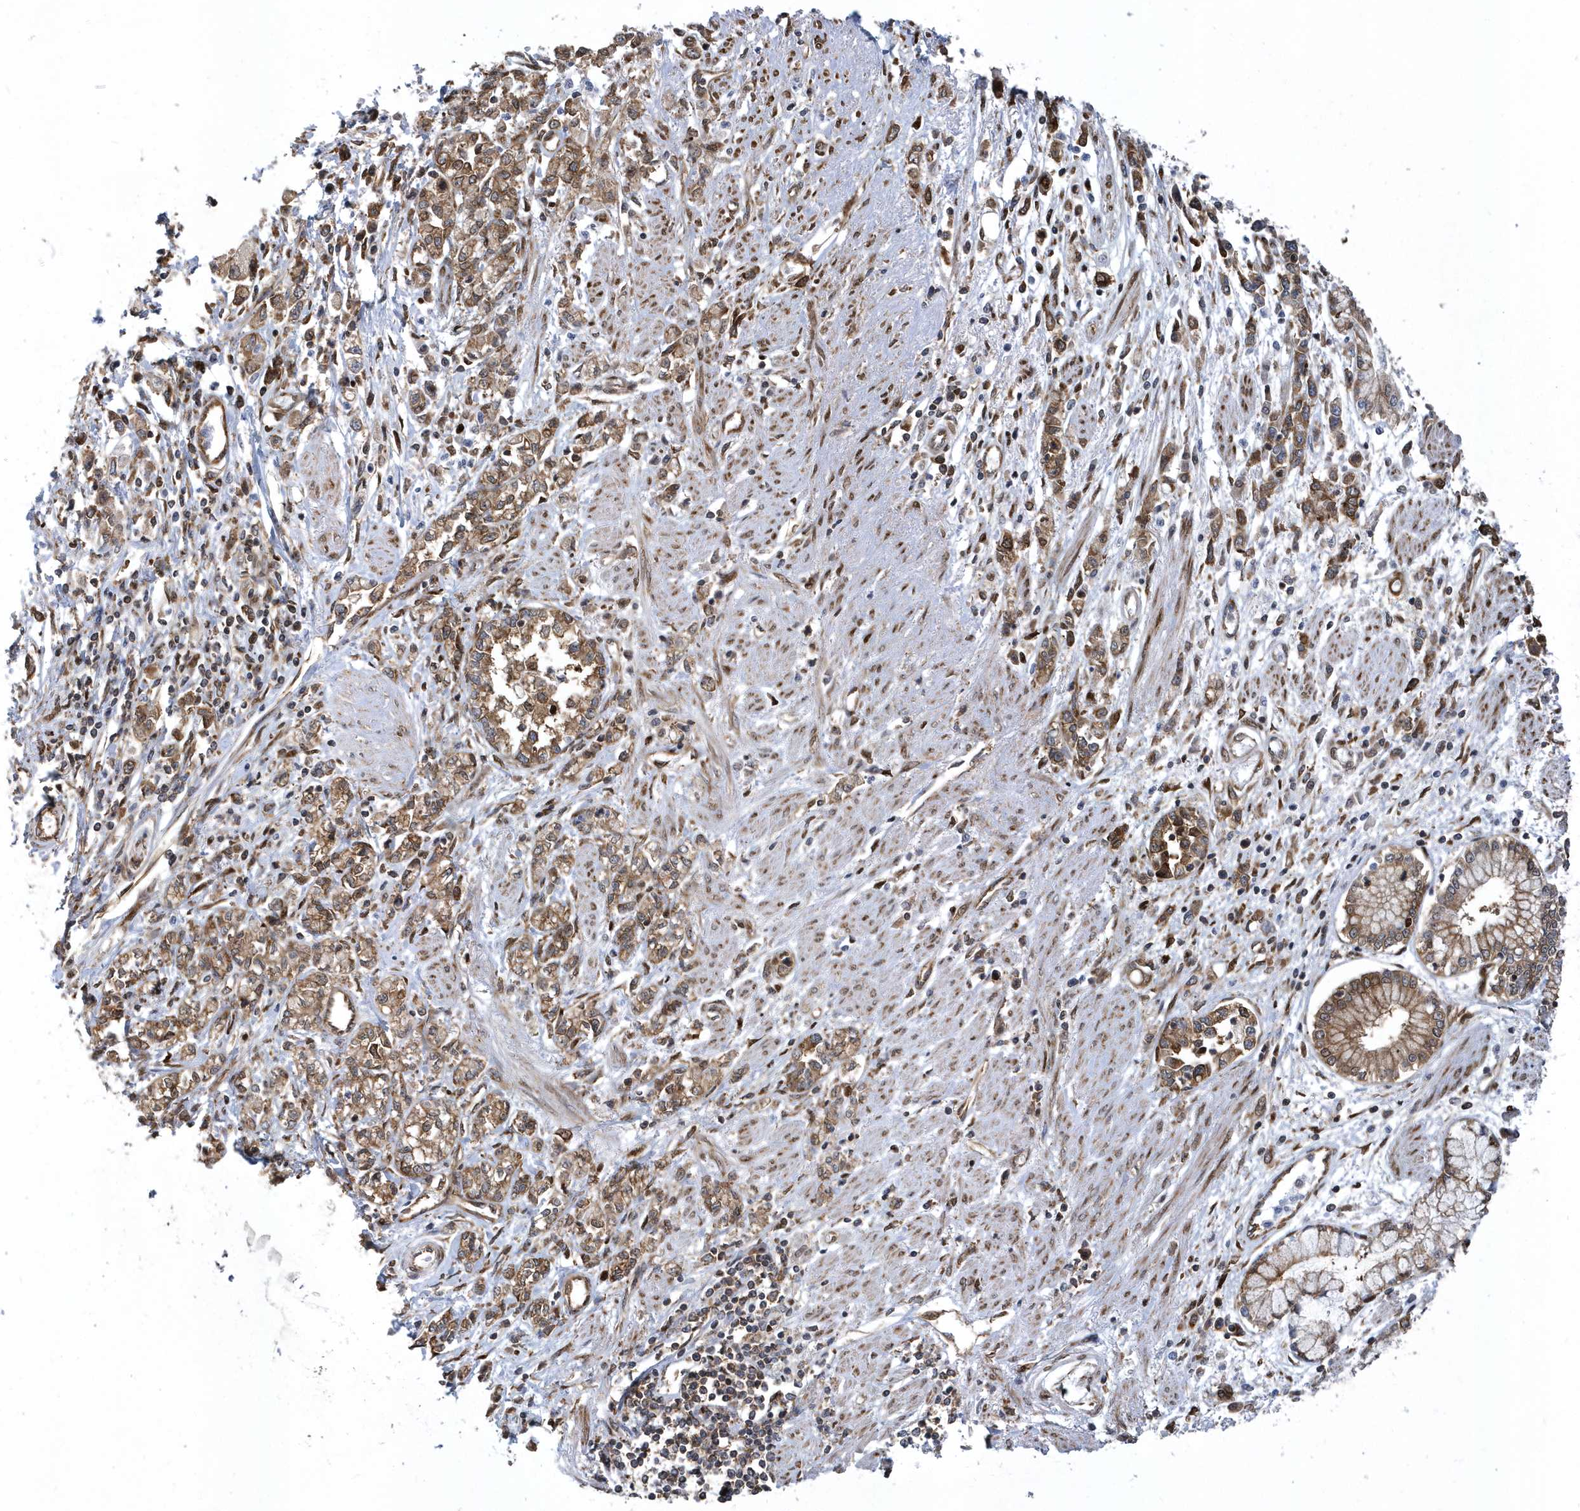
{"staining": {"intensity": "moderate", "quantity": ">75%", "location": "cytoplasmic/membranous"}, "tissue": "stomach cancer", "cell_type": "Tumor cells", "image_type": "cancer", "snomed": [{"axis": "morphology", "description": "Adenocarcinoma, NOS"}, {"axis": "topography", "description": "Stomach"}], "caption": "Moderate cytoplasmic/membranous expression for a protein is seen in about >75% of tumor cells of adenocarcinoma (stomach) using IHC.", "gene": "PHF1", "patient": {"sex": "female", "age": 76}}